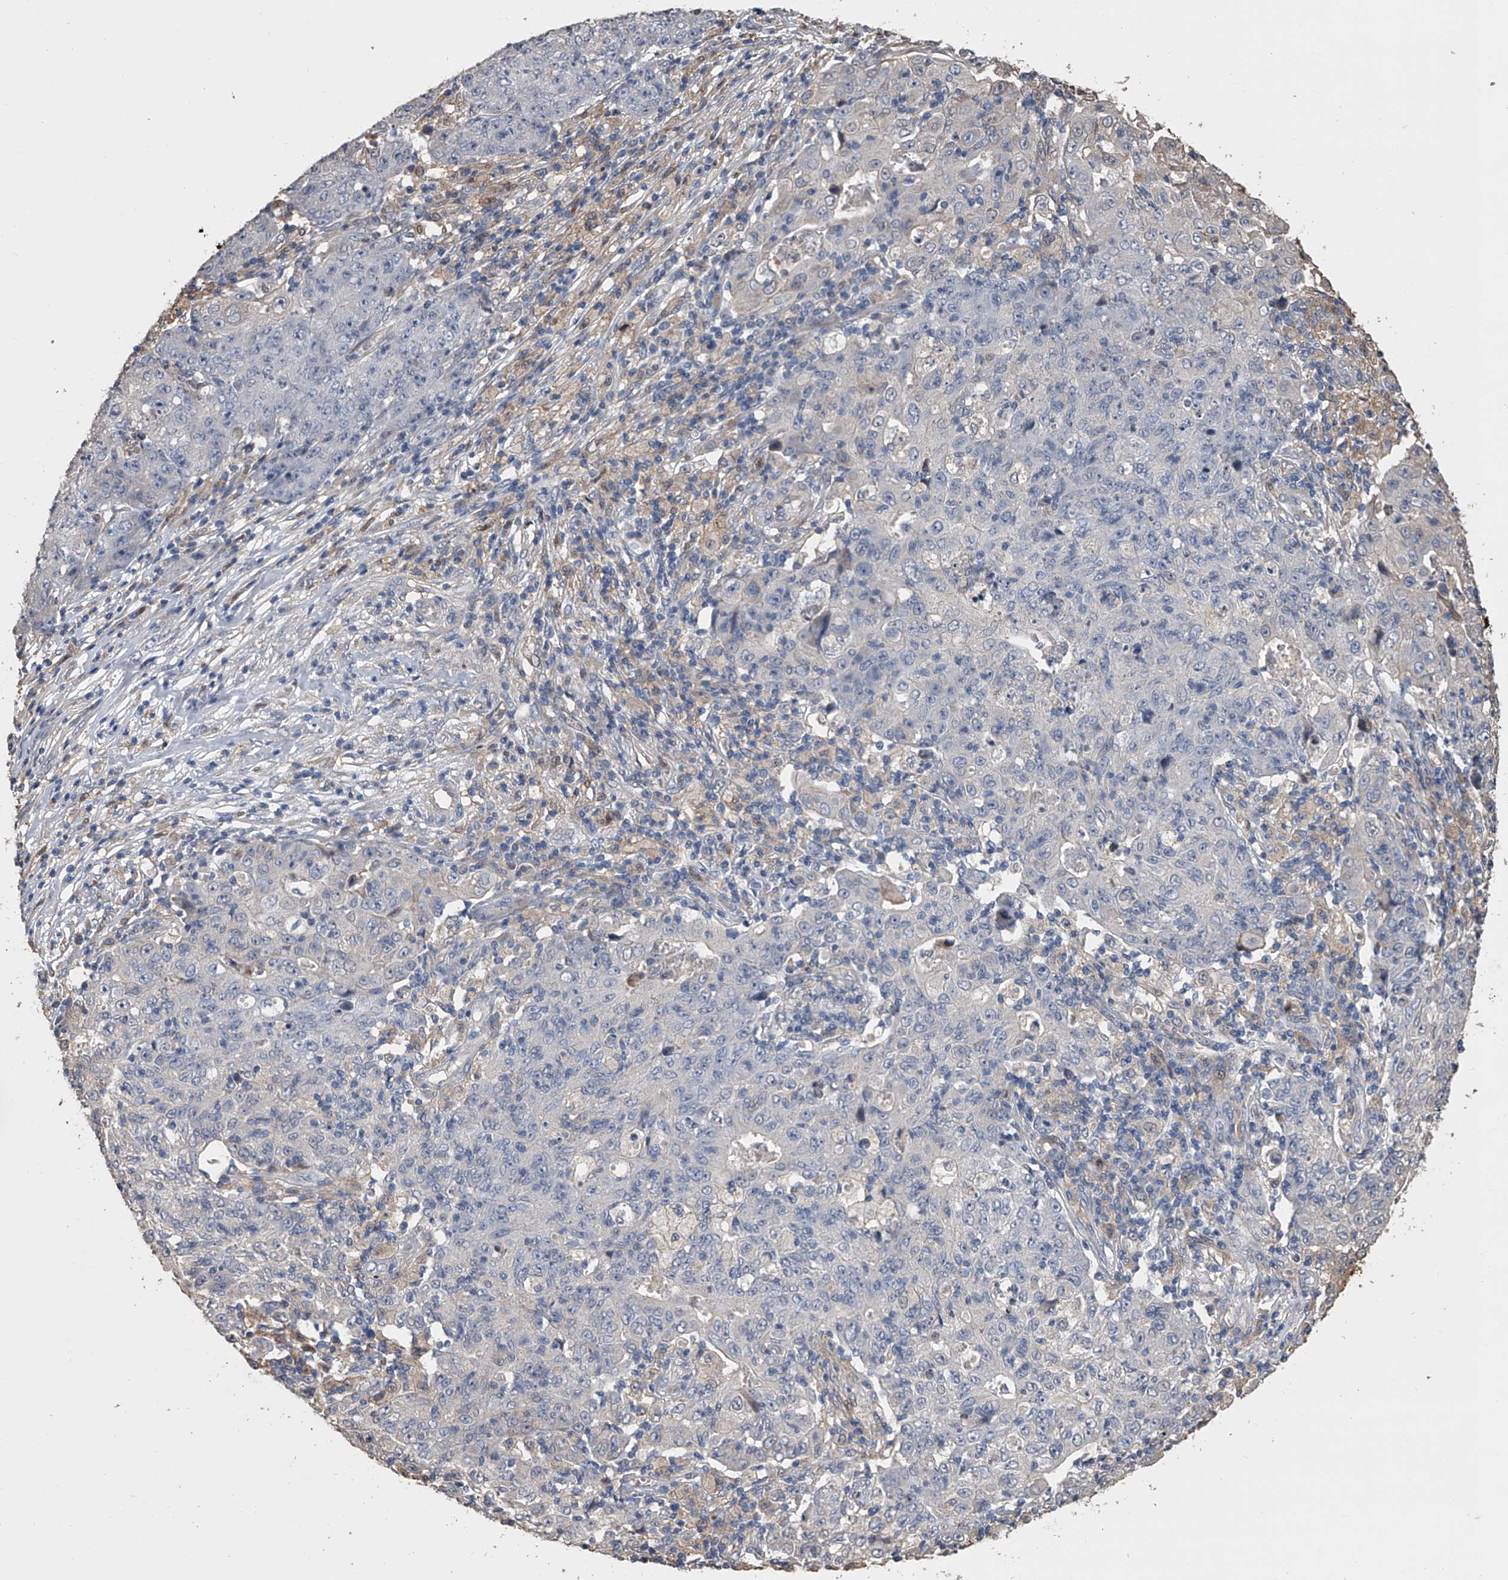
{"staining": {"intensity": "negative", "quantity": "none", "location": "none"}, "tissue": "ovarian cancer", "cell_type": "Tumor cells", "image_type": "cancer", "snomed": [{"axis": "morphology", "description": "Carcinoma, endometroid"}, {"axis": "topography", "description": "Ovary"}], "caption": "Ovarian cancer (endometroid carcinoma) was stained to show a protein in brown. There is no significant staining in tumor cells.", "gene": "DOCK9", "patient": {"sex": "female", "age": 42}}